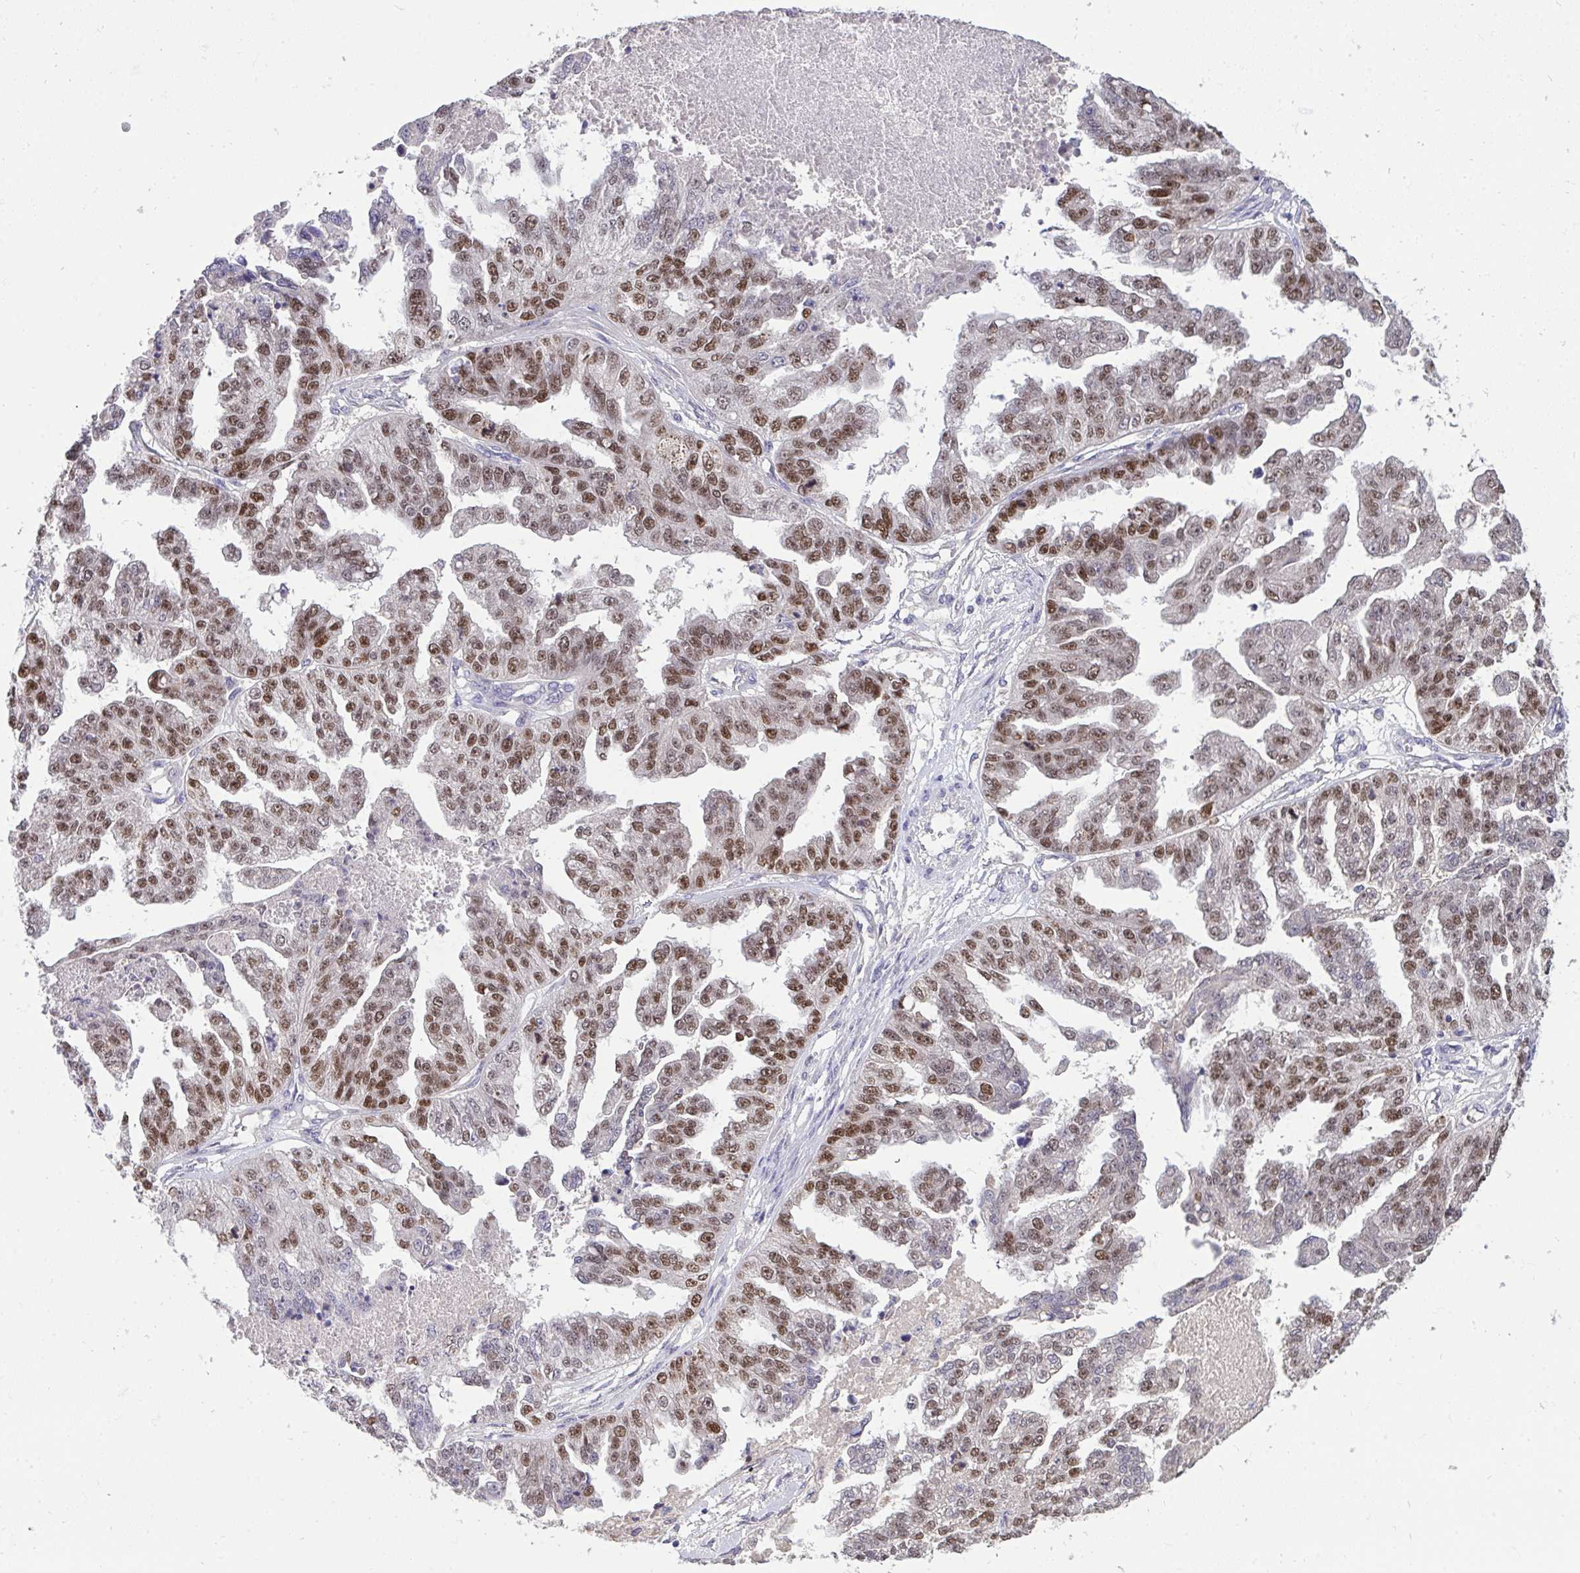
{"staining": {"intensity": "moderate", "quantity": "25%-75%", "location": "nuclear"}, "tissue": "ovarian cancer", "cell_type": "Tumor cells", "image_type": "cancer", "snomed": [{"axis": "morphology", "description": "Cystadenocarcinoma, serous, NOS"}, {"axis": "topography", "description": "Ovary"}], "caption": "Immunohistochemical staining of human ovarian cancer reveals medium levels of moderate nuclear positivity in approximately 25%-75% of tumor cells. (brown staining indicates protein expression, while blue staining denotes nuclei).", "gene": "C19orf54", "patient": {"sex": "female", "age": 58}}